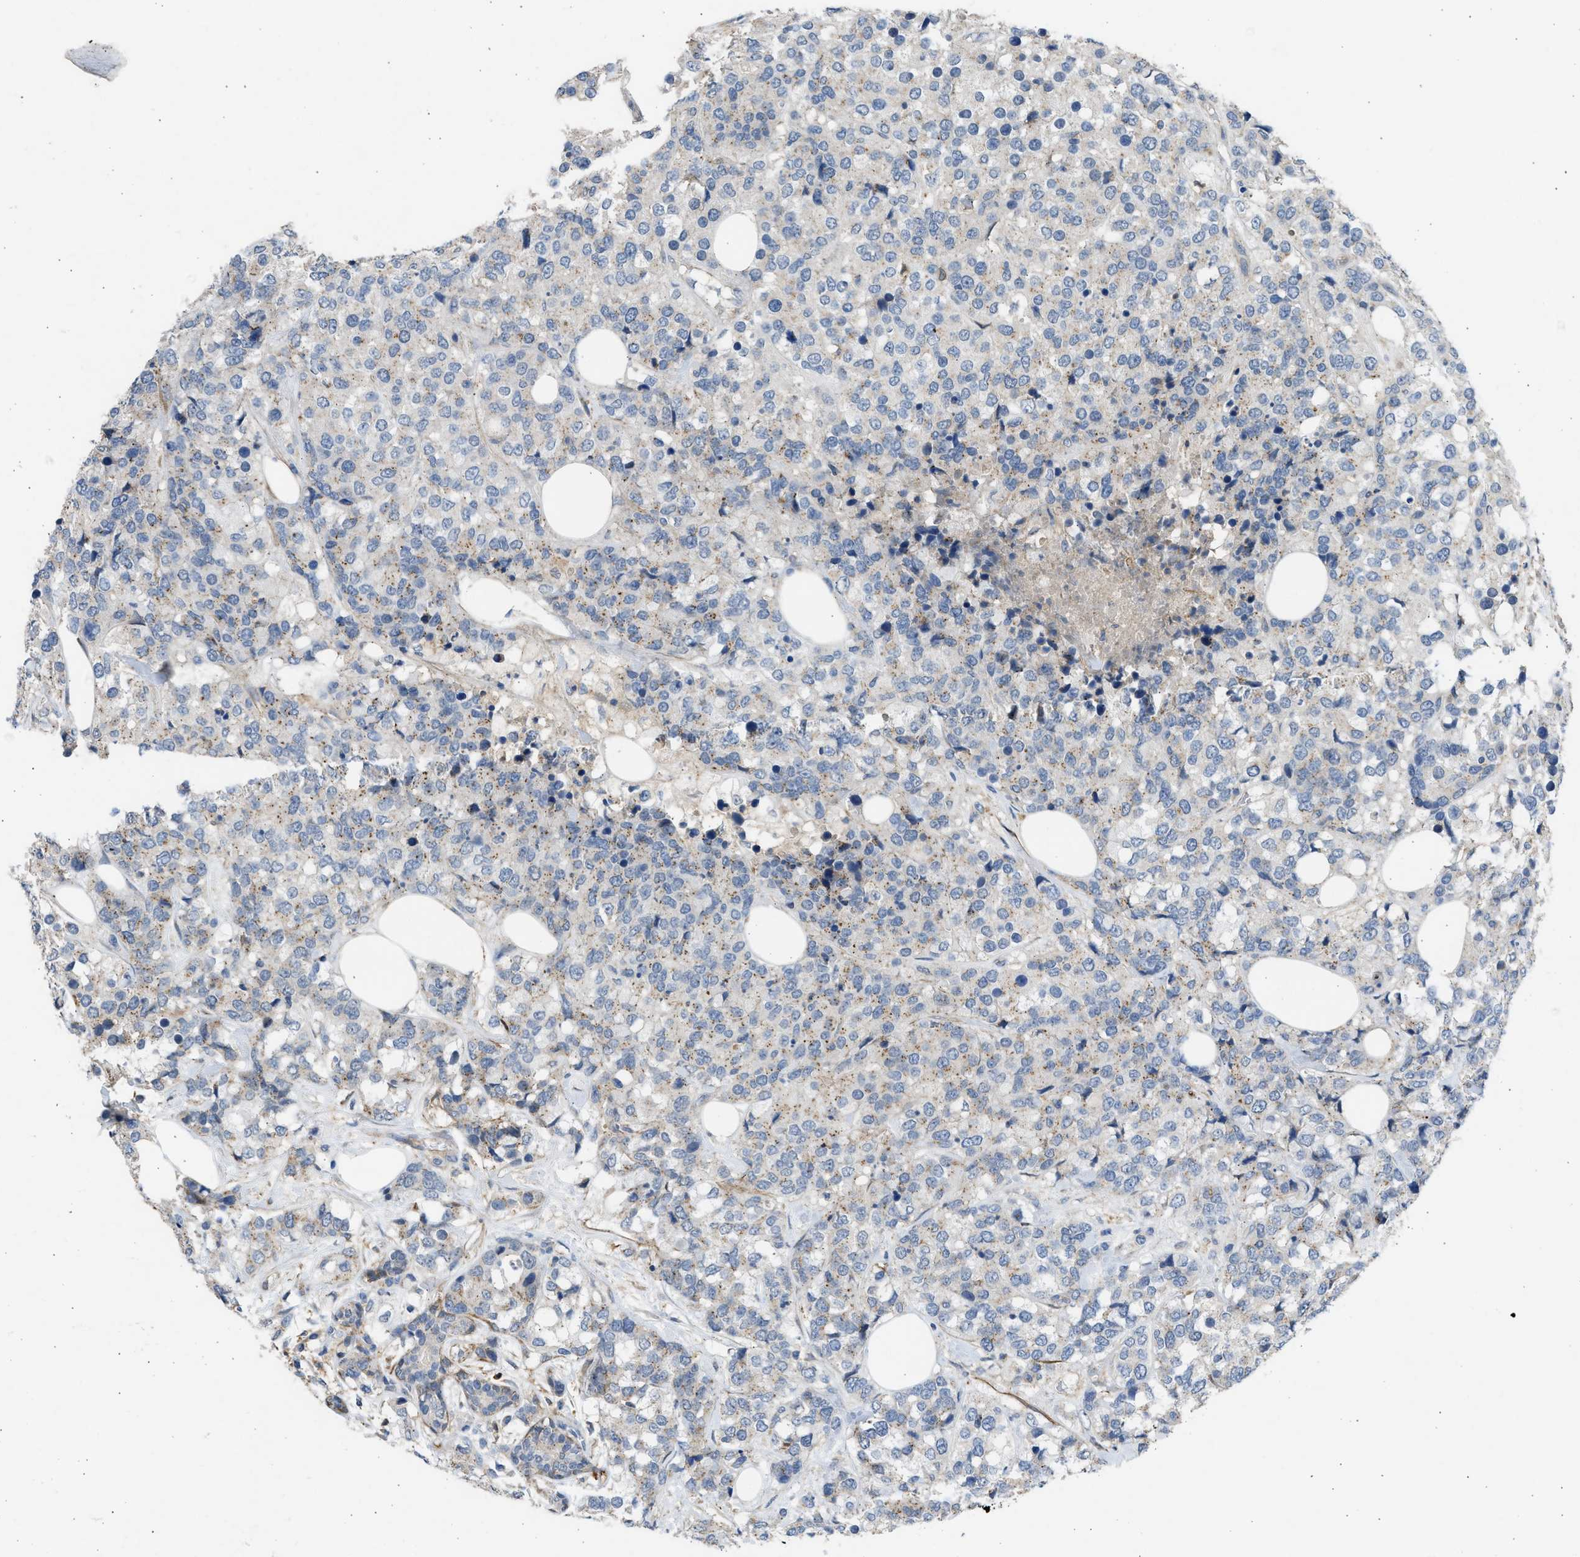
{"staining": {"intensity": "weak", "quantity": "25%-75%", "location": "cytoplasmic/membranous"}, "tissue": "breast cancer", "cell_type": "Tumor cells", "image_type": "cancer", "snomed": [{"axis": "morphology", "description": "Lobular carcinoma"}, {"axis": "topography", "description": "Breast"}], "caption": "A low amount of weak cytoplasmic/membranous positivity is present in about 25%-75% of tumor cells in breast cancer (lobular carcinoma) tissue.", "gene": "PCNX3", "patient": {"sex": "female", "age": 59}}